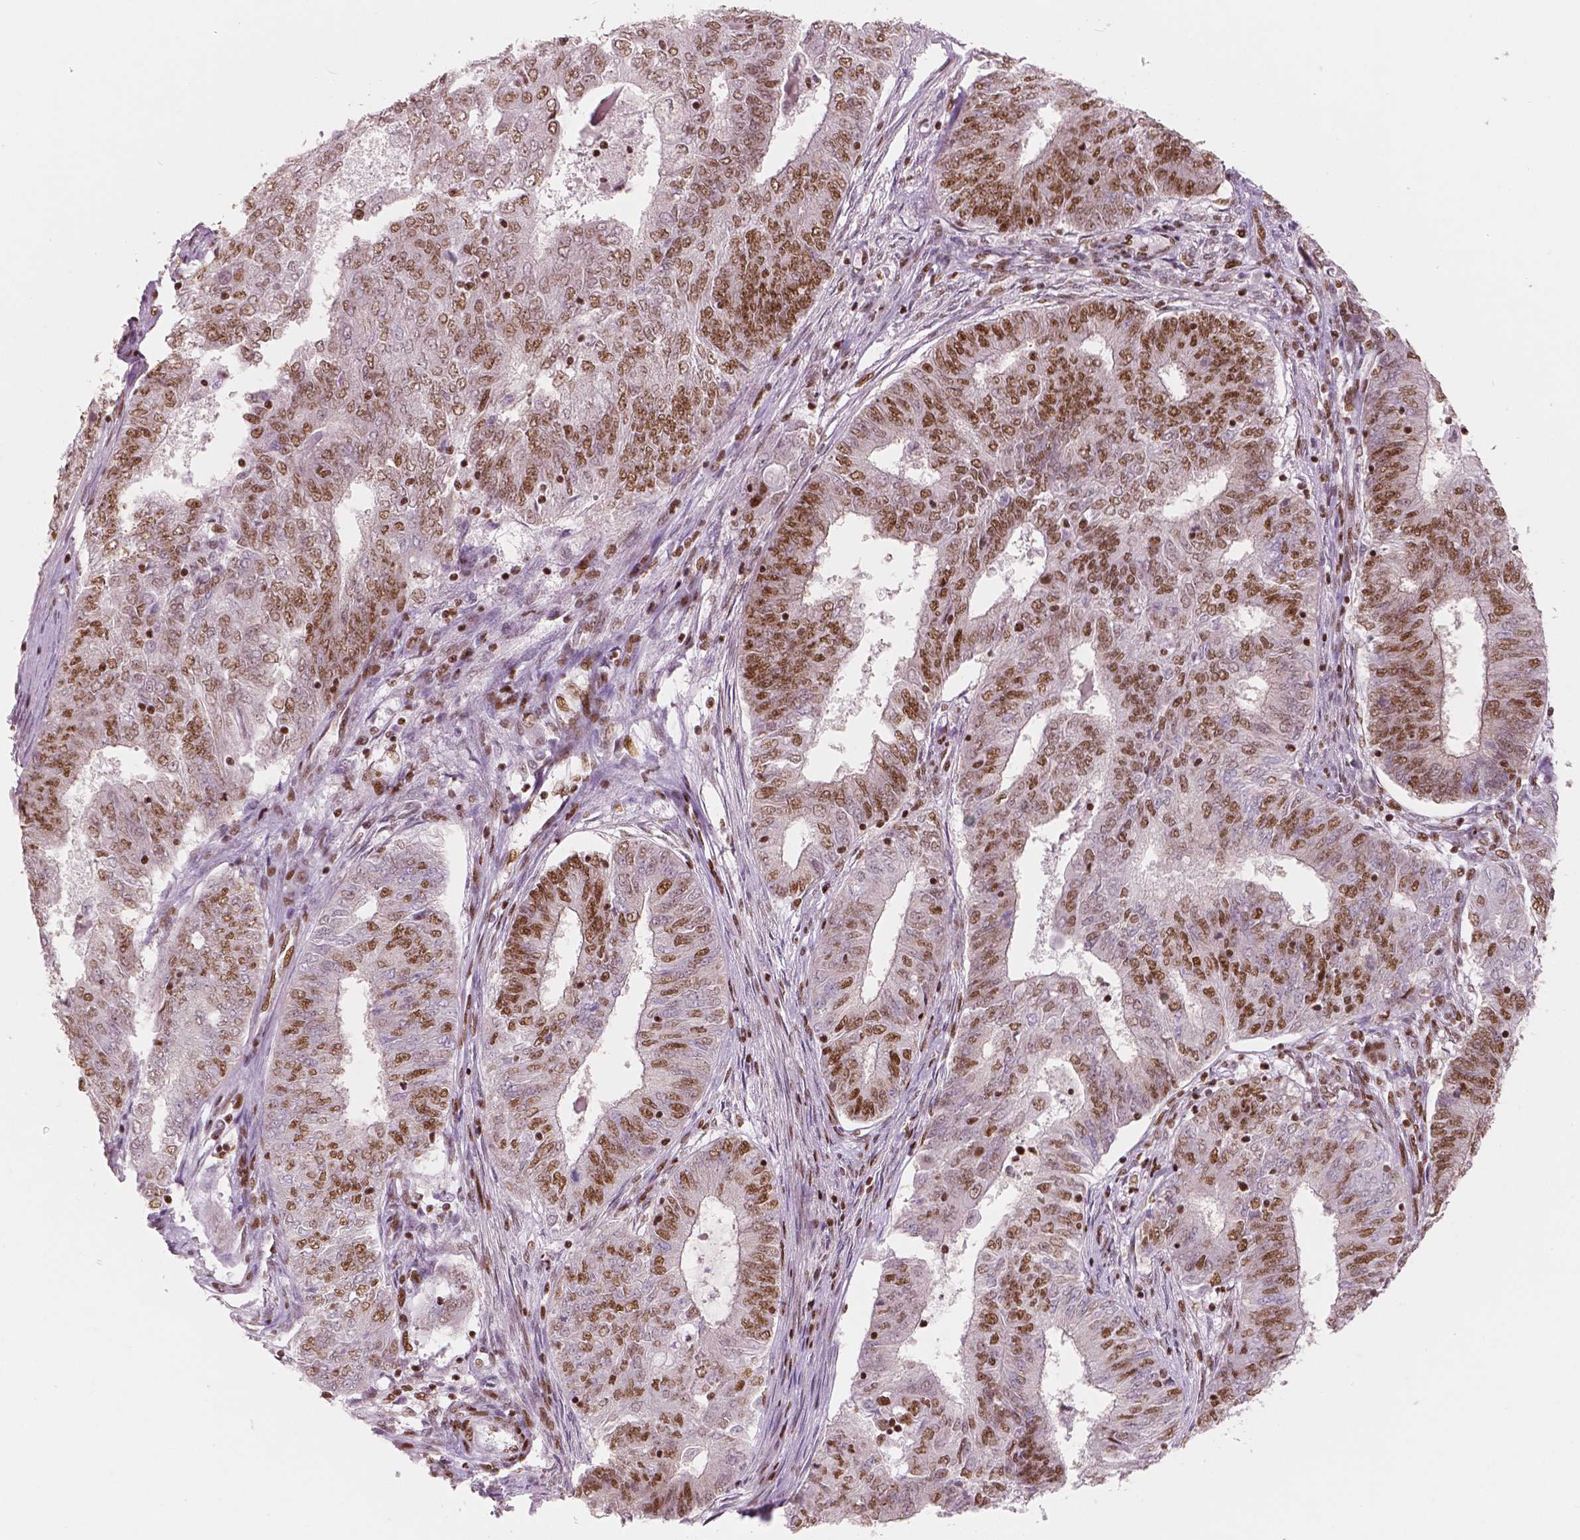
{"staining": {"intensity": "moderate", "quantity": ">75%", "location": "nuclear"}, "tissue": "endometrial cancer", "cell_type": "Tumor cells", "image_type": "cancer", "snomed": [{"axis": "morphology", "description": "Adenocarcinoma, NOS"}, {"axis": "topography", "description": "Endometrium"}], "caption": "A photomicrograph showing moderate nuclear expression in approximately >75% of tumor cells in adenocarcinoma (endometrial), as visualized by brown immunohistochemical staining.", "gene": "BRD4", "patient": {"sex": "female", "age": 62}}